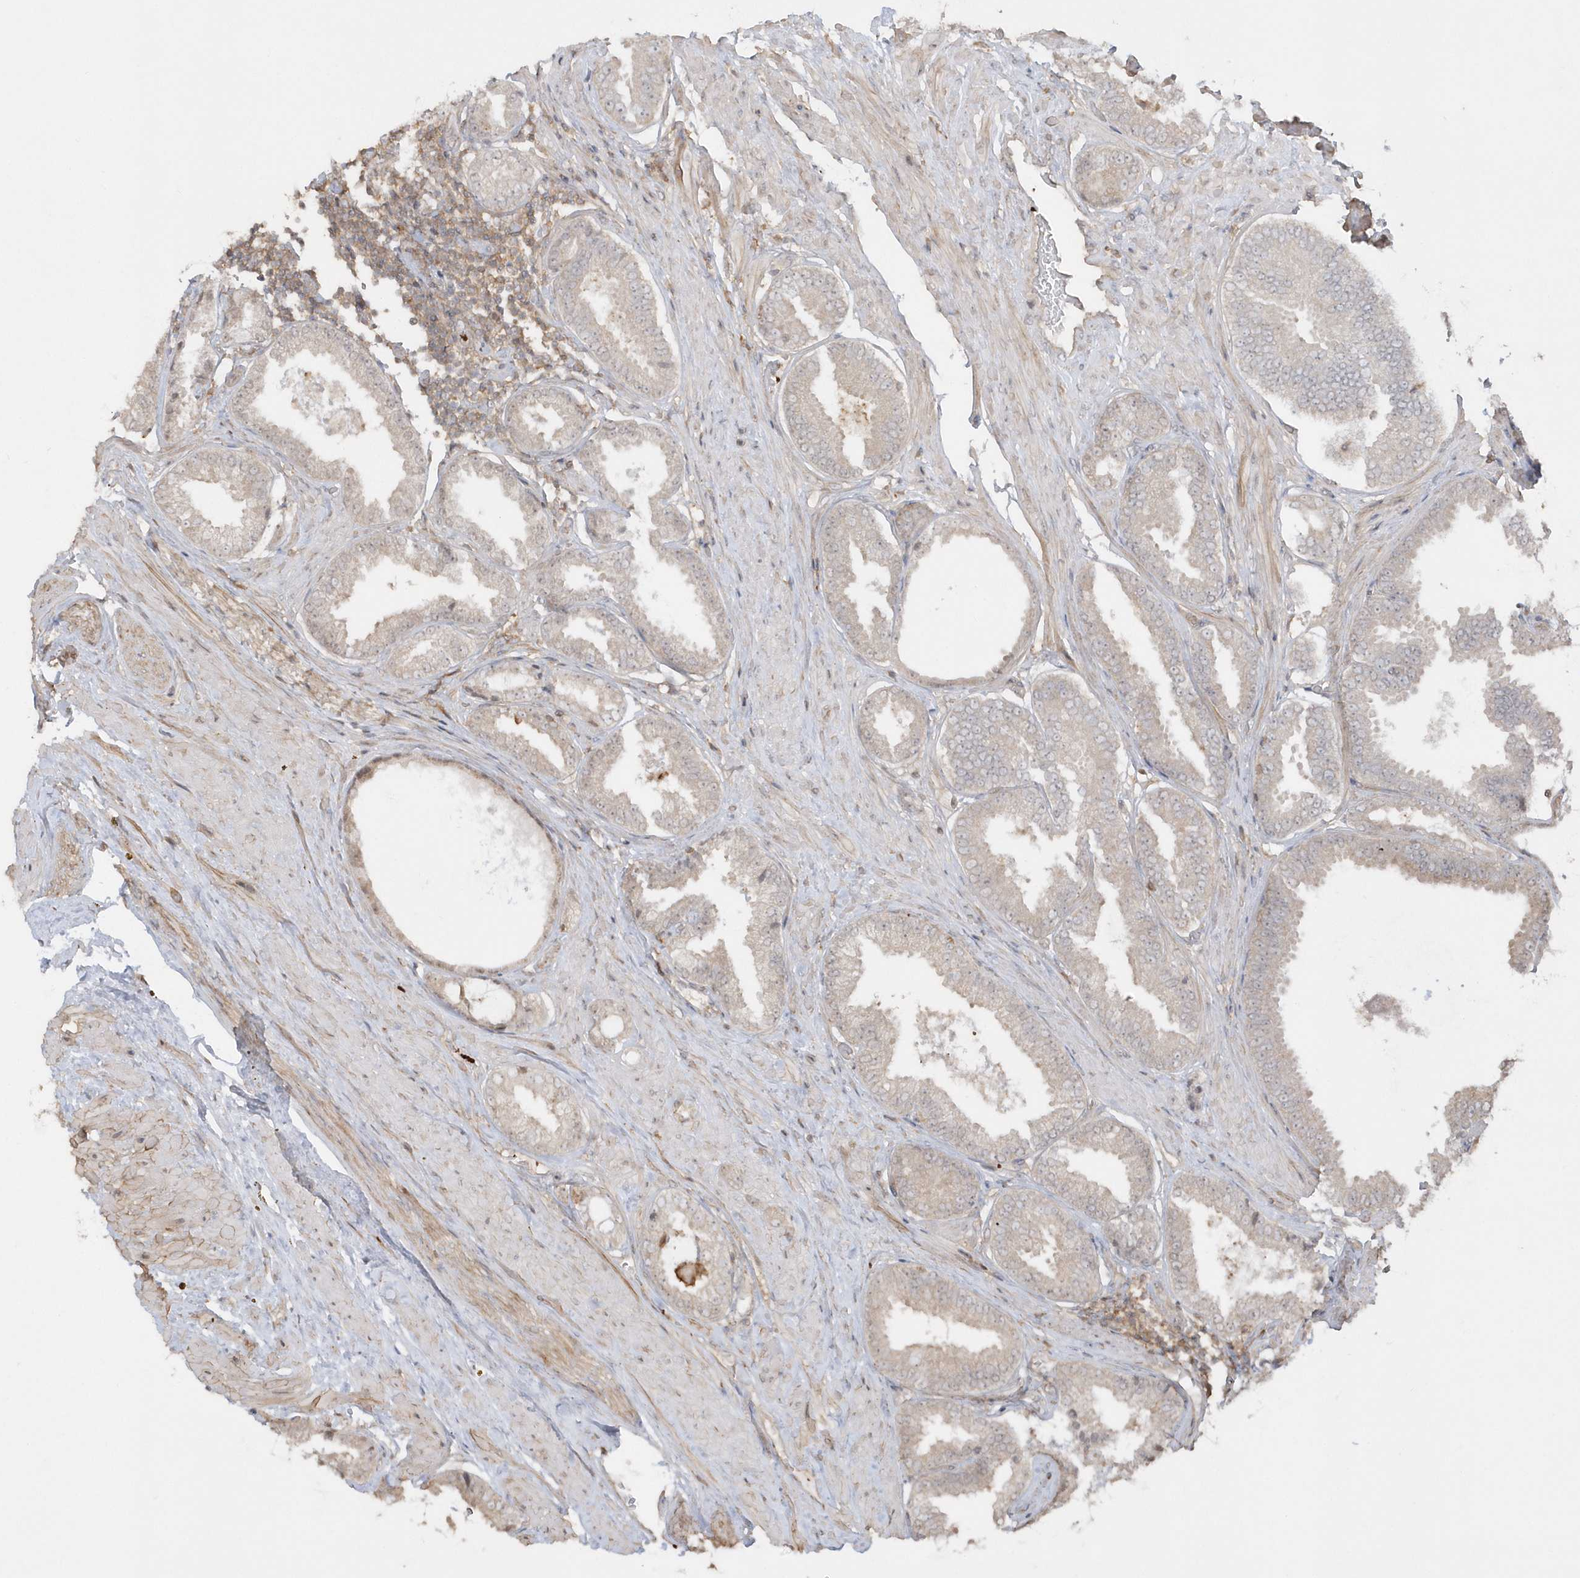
{"staining": {"intensity": "weak", "quantity": "<25%", "location": "cytoplasmic/membranous"}, "tissue": "prostate cancer", "cell_type": "Tumor cells", "image_type": "cancer", "snomed": [{"axis": "morphology", "description": "Normal tissue, NOS"}, {"axis": "morphology", "description": "Adenocarcinoma, Low grade"}, {"axis": "topography", "description": "Prostate"}, {"axis": "topography", "description": "Peripheral nerve tissue"}], "caption": "The histopathology image shows no significant staining in tumor cells of prostate low-grade adenocarcinoma.", "gene": "BSN", "patient": {"sex": "male", "age": 71}}